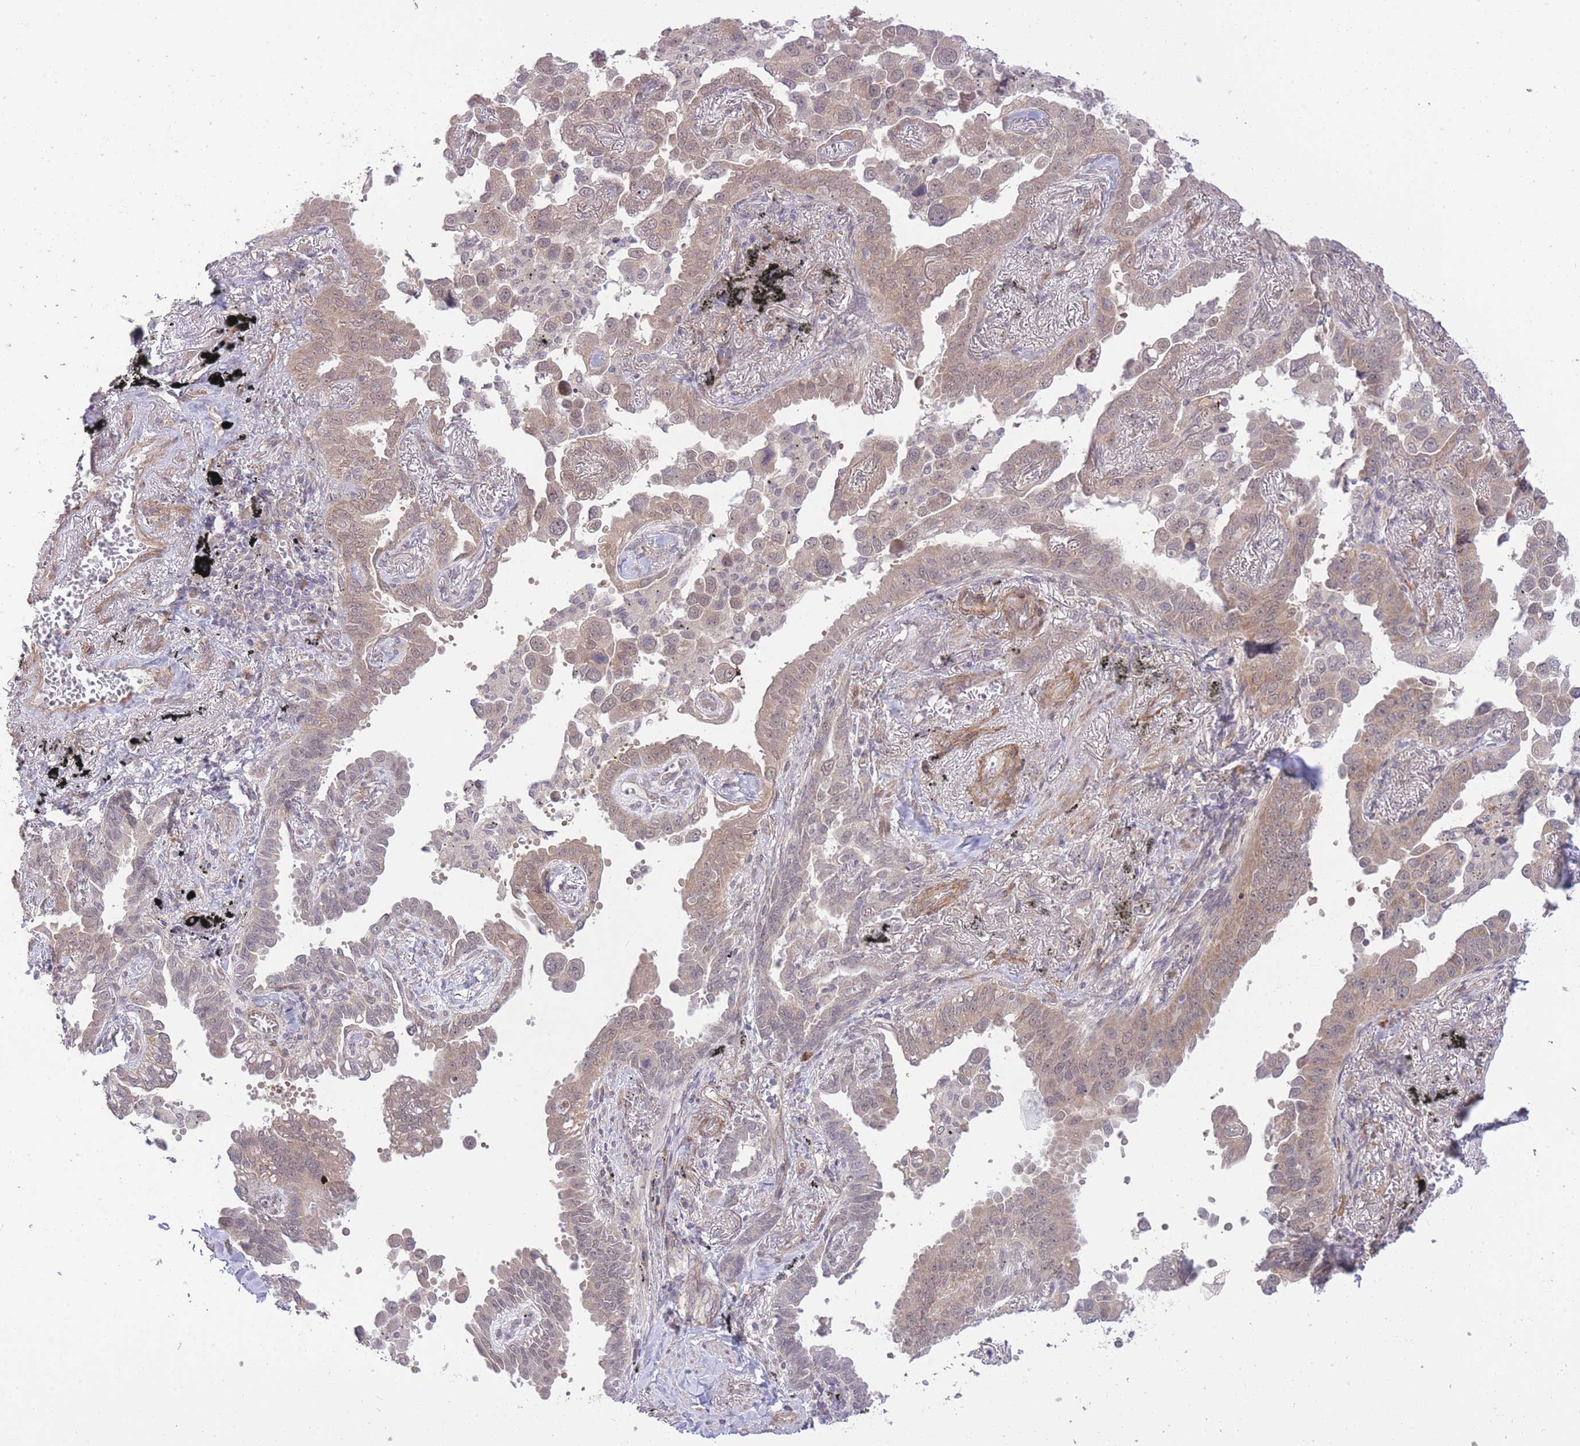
{"staining": {"intensity": "weak", "quantity": "<25%", "location": "cytoplasmic/membranous"}, "tissue": "lung cancer", "cell_type": "Tumor cells", "image_type": "cancer", "snomed": [{"axis": "morphology", "description": "Adenocarcinoma, NOS"}, {"axis": "topography", "description": "Lung"}], "caption": "IHC of adenocarcinoma (lung) shows no staining in tumor cells. (DAB (3,3'-diaminobenzidine) immunohistochemistry, high magnification).", "gene": "ELOA2", "patient": {"sex": "male", "age": 67}}